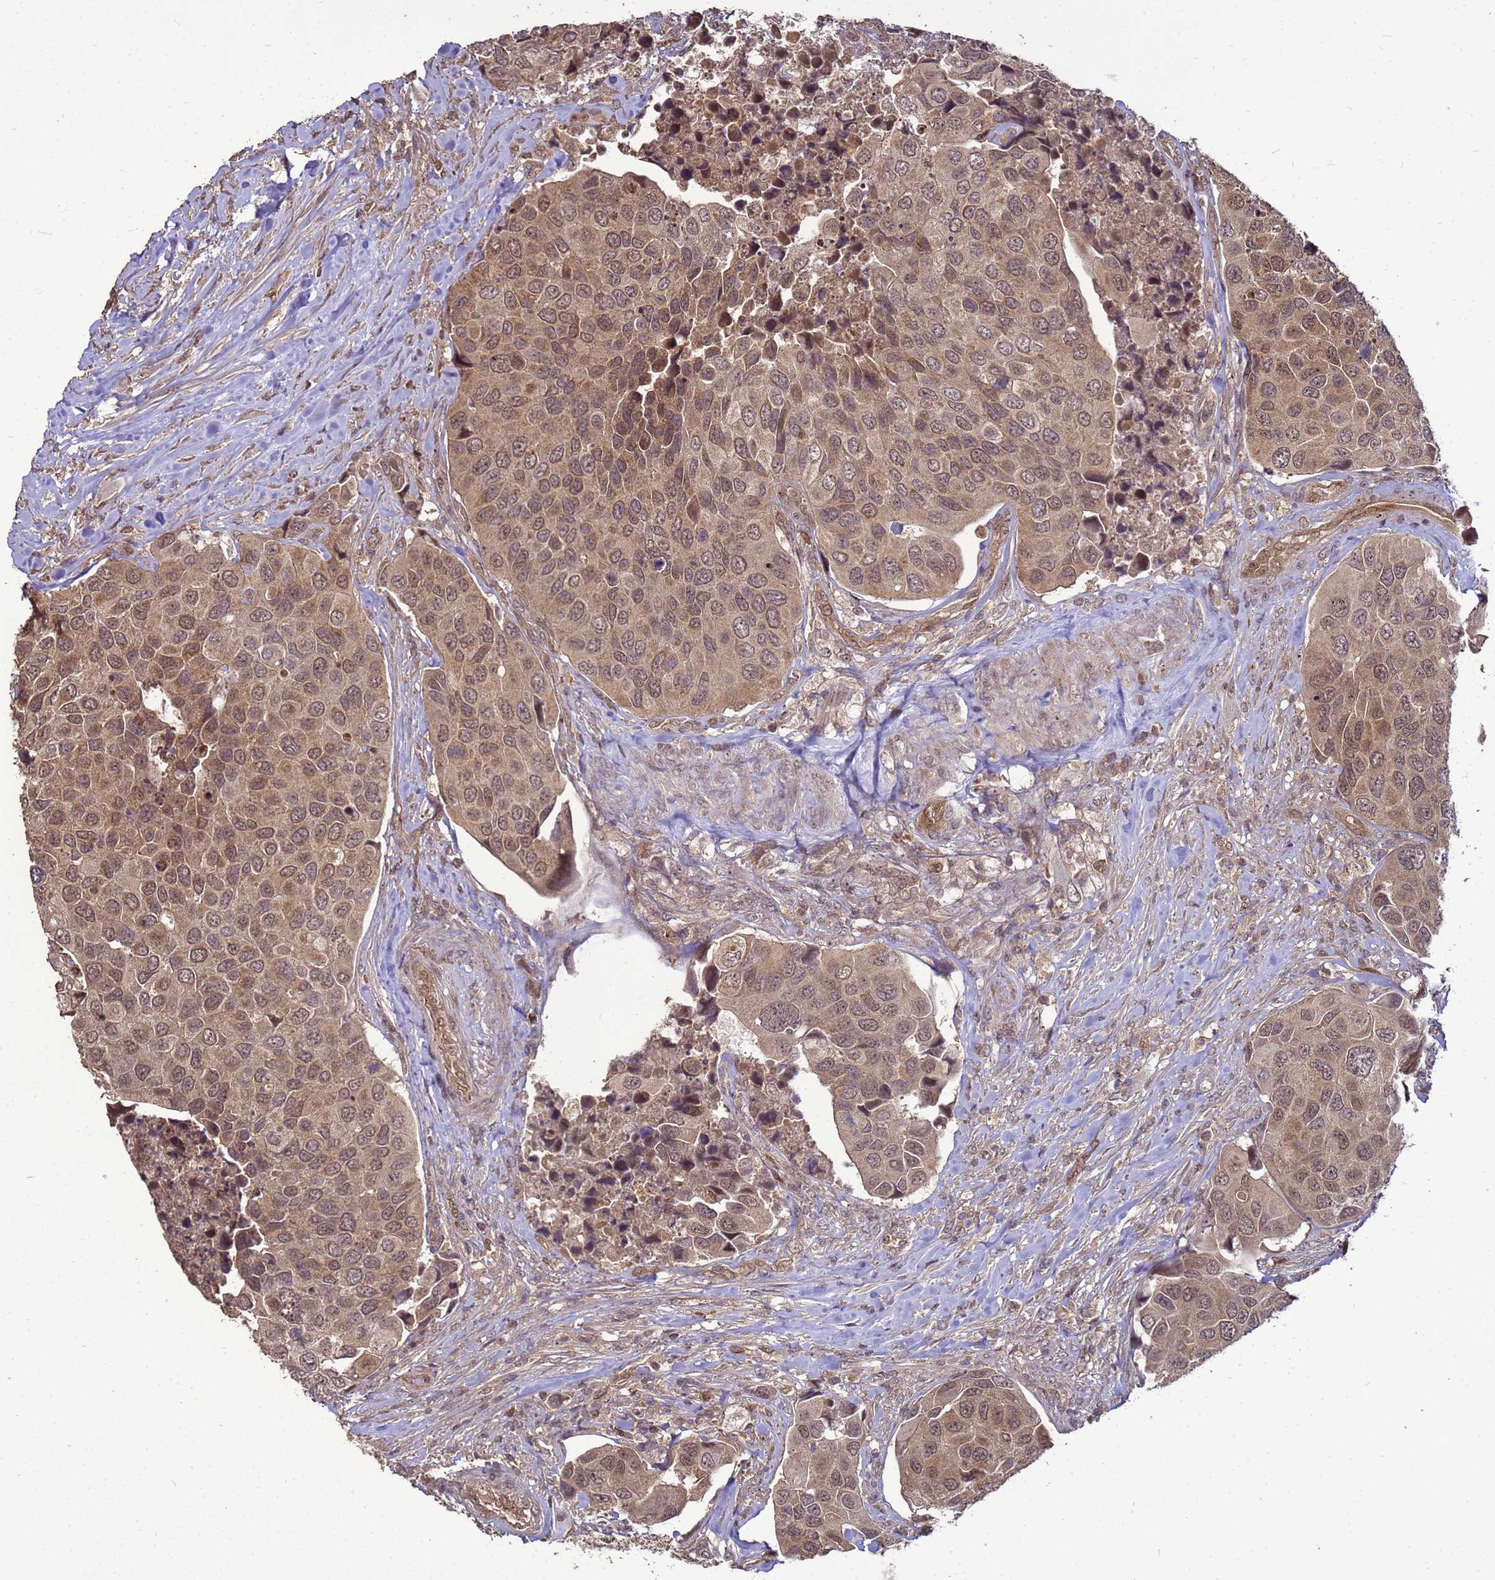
{"staining": {"intensity": "moderate", "quantity": ">75%", "location": "cytoplasmic/membranous,nuclear"}, "tissue": "urothelial cancer", "cell_type": "Tumor cells", "image_type": "cancer", "snomed": [{"axis": "morphology", "description": "Urothelial carcinoma, High grade"}, {"axis": "topography", "description": "Urinary bladder"}], "caption": "High-grade urothelial carcinoma tissue exhibits moderate cytoplasmic/membranous and nuclear expression in approximately >75% of tumor cells, visualized by immunohistochemistry. The protein is shown in brown color, while the nuclei are stained blue.", "gene": "CRBN", "patient": {"sex": "male", "age": 74}}